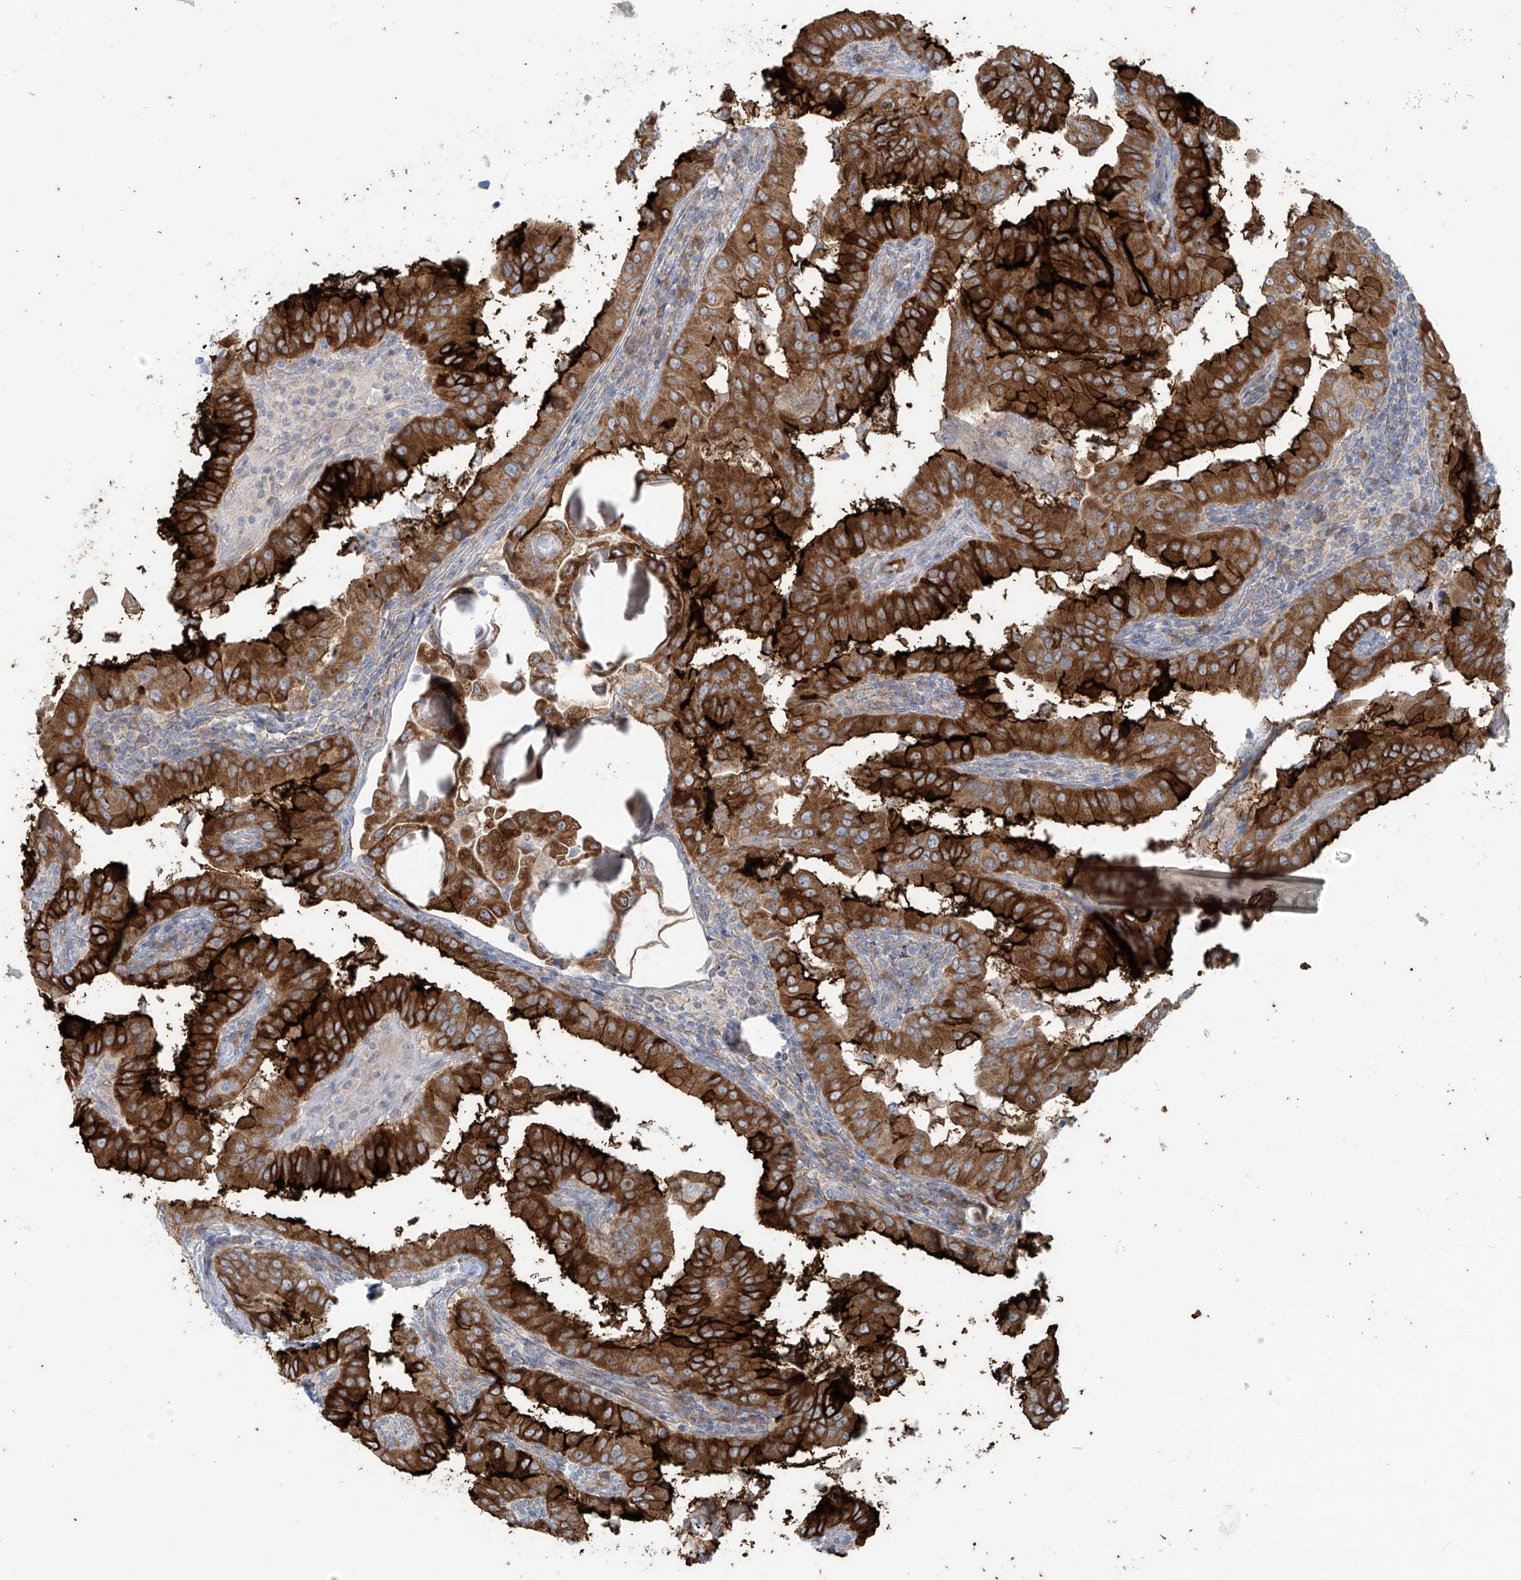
{"staining": {"intensity": "strong", "quantity": ">75%", "location": "cytoplasmic/membranous"}, "tissue": "thyroid cancer", "cell_type": "Tumor cells", "image_type": "cancer", "snomed": [{"axis": "morphology", "description": "Papillary adenocarcinoma, NOS"}, {"axis": "topography", "description": "Thyroid gland"}], "caption": "This is a photomicrograph of IHC staining of thyroid cancer, which shows strong staining in the cytoplasmic/membranous of tumor cells.", "gene": "LZTS3", "patient": {"sex": "male", "age": 33}}